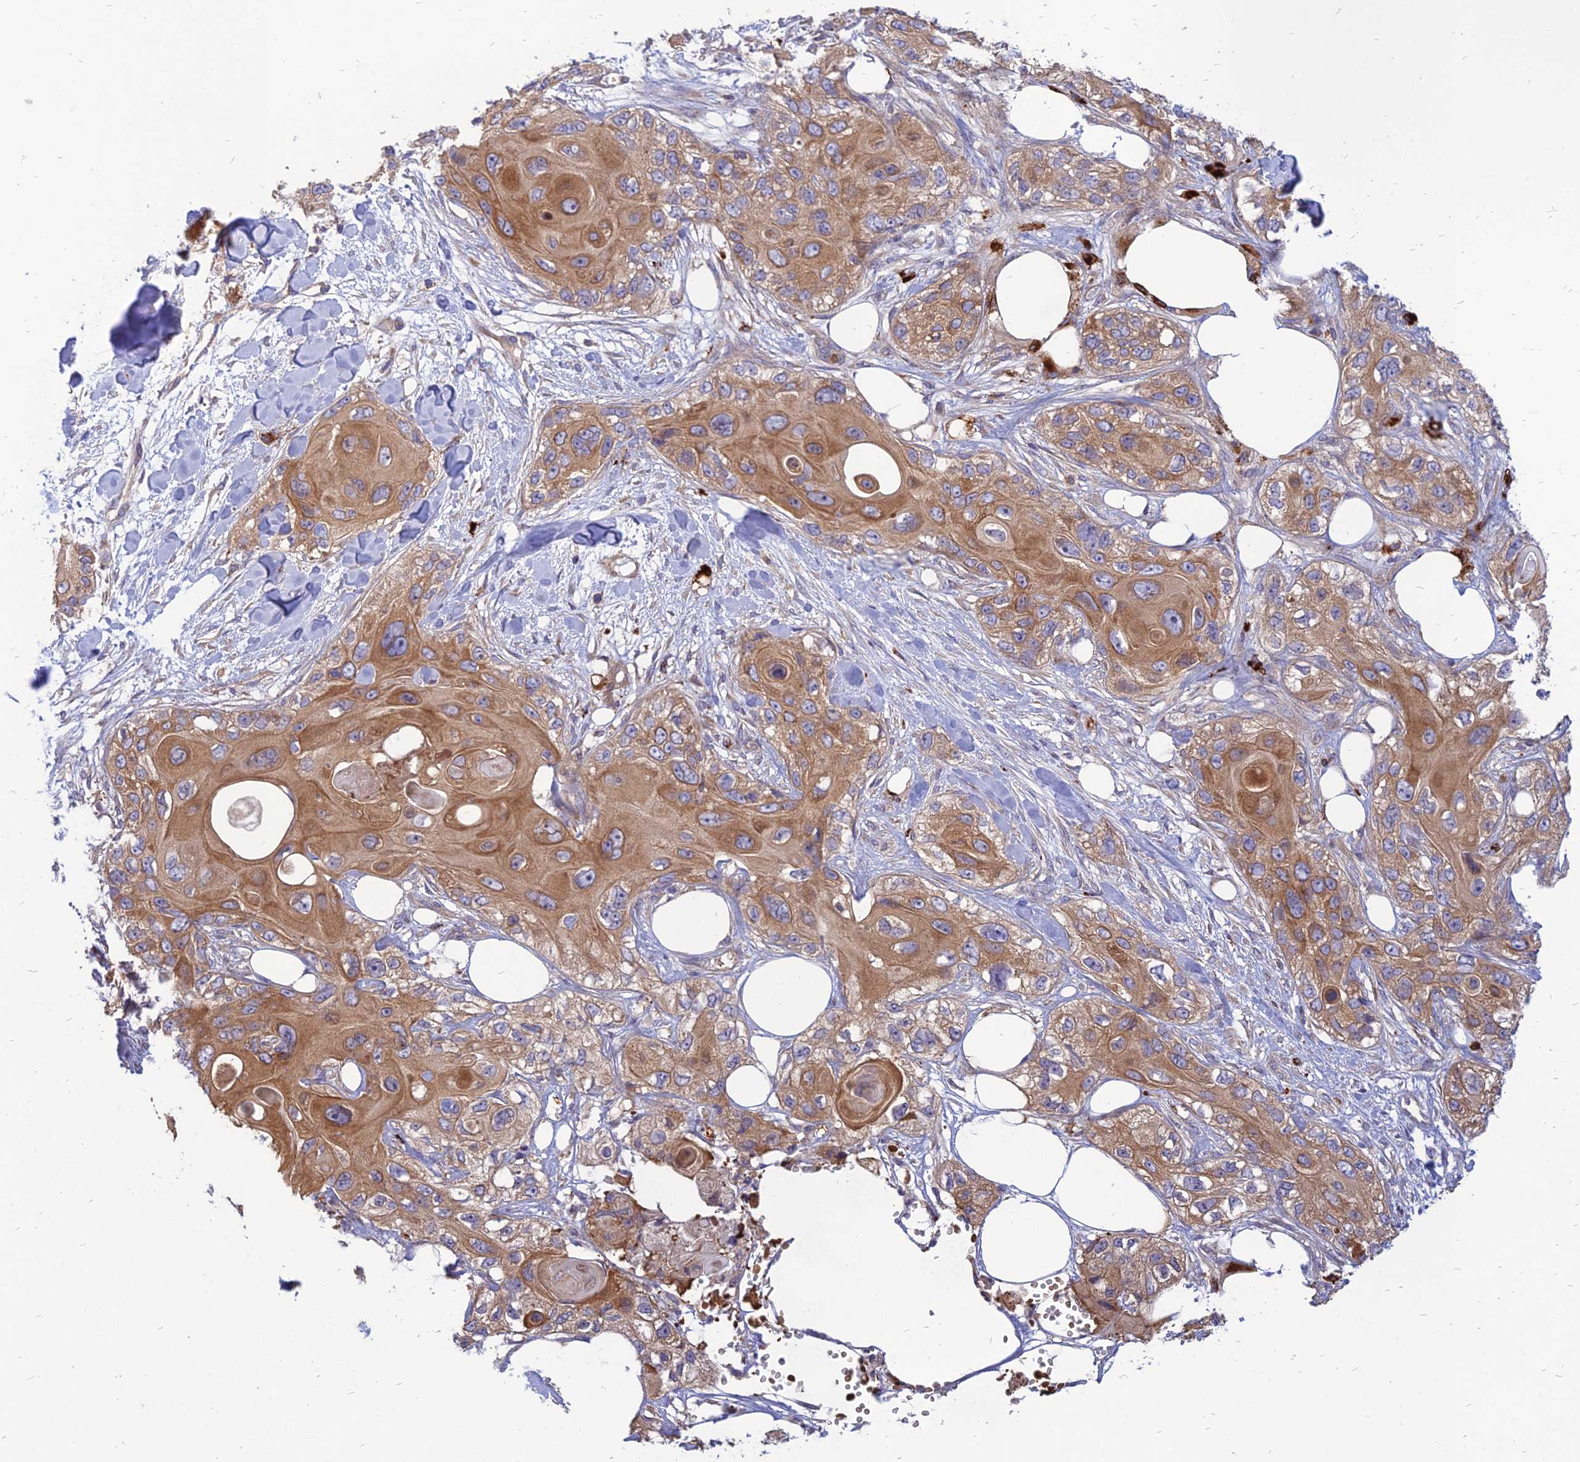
{"staining": {"intensity": "moderate", "quantity": ">75%", "location": "cytoplasmic/membranous"}, "tissue": "skin cancer", "cell_type": "Tumor cells", "image_type": "cancer", "snomed": [{"axis": "morphology", "description": "Normal tissue, NOS"}, {"axis": "morphology", "description": "Squamous cell carcinoma, NOS"}, {"axis": "topography", "description": "Skin"}], "caption": "Immunohistochemistry of human skin cancer exhibits medium levels of moderate cytoplasmic/membranous expression in approximately >75% of tumor cells. Nuclei are stained in blue.", "gene": "PHKA2", "patient": {"sex": "male", "age": 72}}